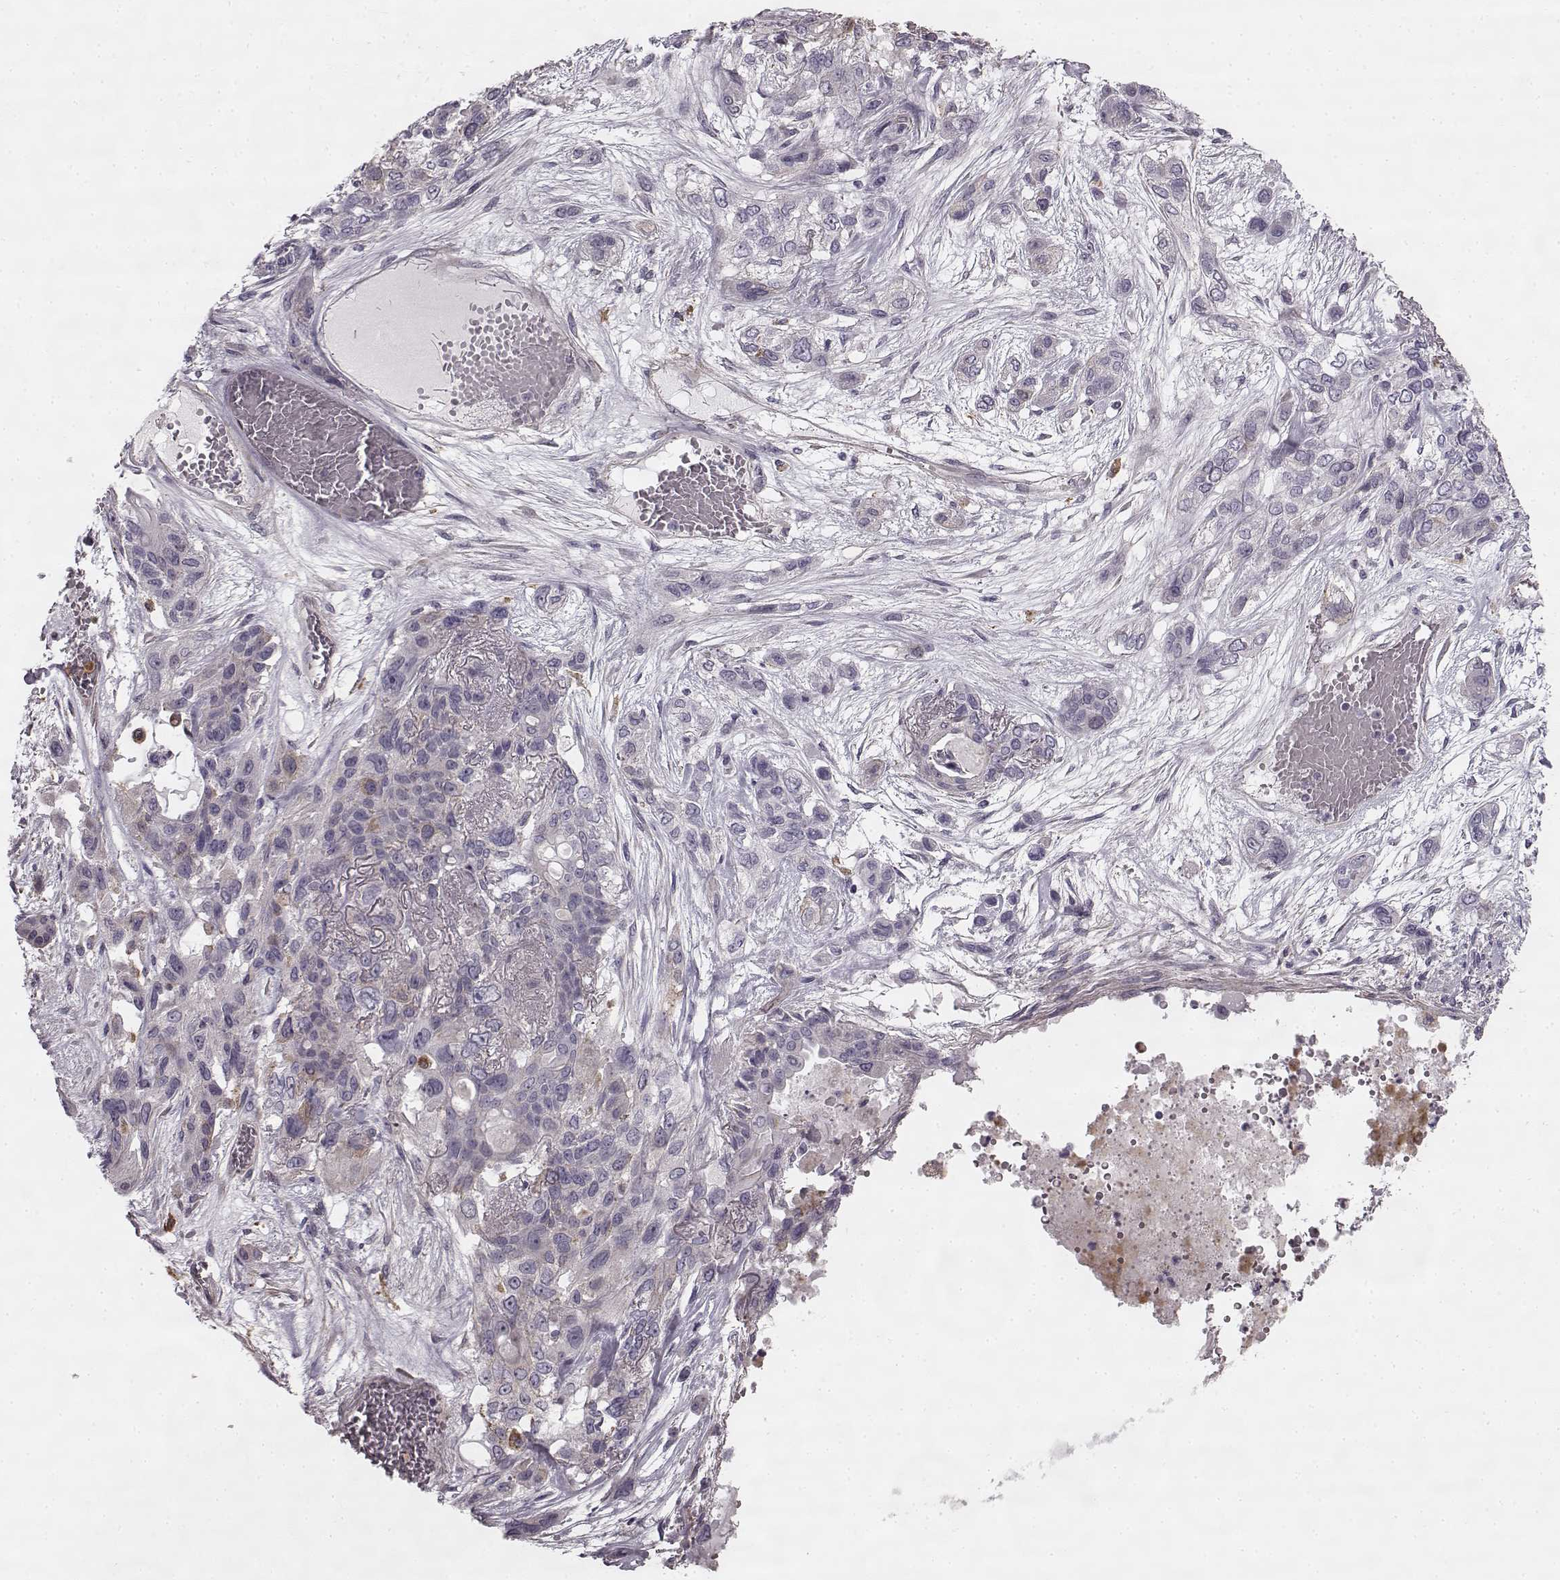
{"staining": {"intensity": "weak", "quantity": "<25%", "location": "cytoplasmic/membranous"}, "tissue": "lung cancer", "cell_type": "Tumor cells", "image_type": "cancer", "snomed": [{"axis": "morphology", "description": "Squamous cell carcinoma, NOS"}, {"axis": "topography", "description": "Lung"}], "caption": "This is an IHC micrograph of human lung squamous cell carcinoma. There is no positivity in tumor cells.", "gene": "HMMR", "patient": {"sex": "female", "age": 70}}